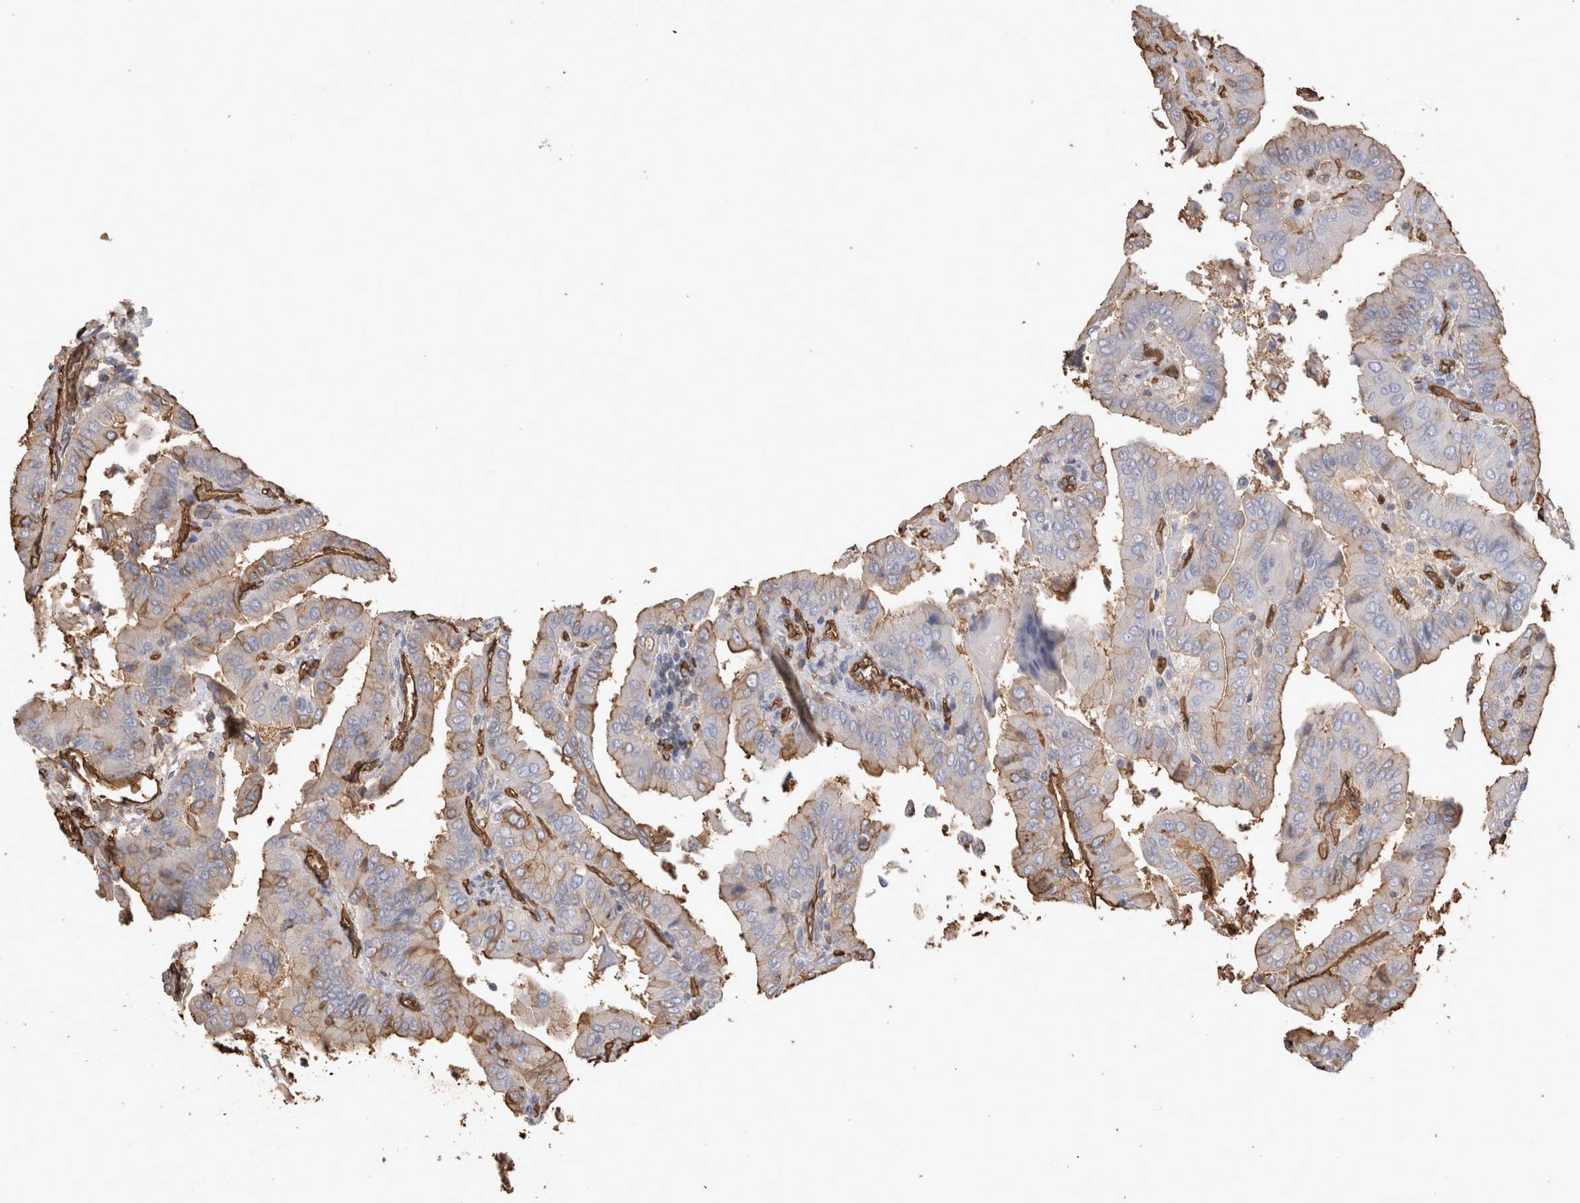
{"staining": {"intensity": "weak", "quantity": "<25%", "location": "cytoplasmic/membranous"}, "tissue": "thyroid cancer", "cell_type": "Tumor cells", "image_type": "cancer", "snomed": [{"axis": "morphology", "description": "Papillary adenocarcinoma, NOS"}, {"axis": "topography", "description": "Thyroid gland"}], "caption": "Immunohistochemistry (IHC) image of neoplastic tissue: human thyroid papillary adenocarcinoma stained with DAB reveals no significant protein staining in tumor cells. (DAB (3,3'-diaminobenzidine) IHC with hematoxylin counter stain).", "gene": "IL17RC", "patient": {"sex": "male", "age": 33}}